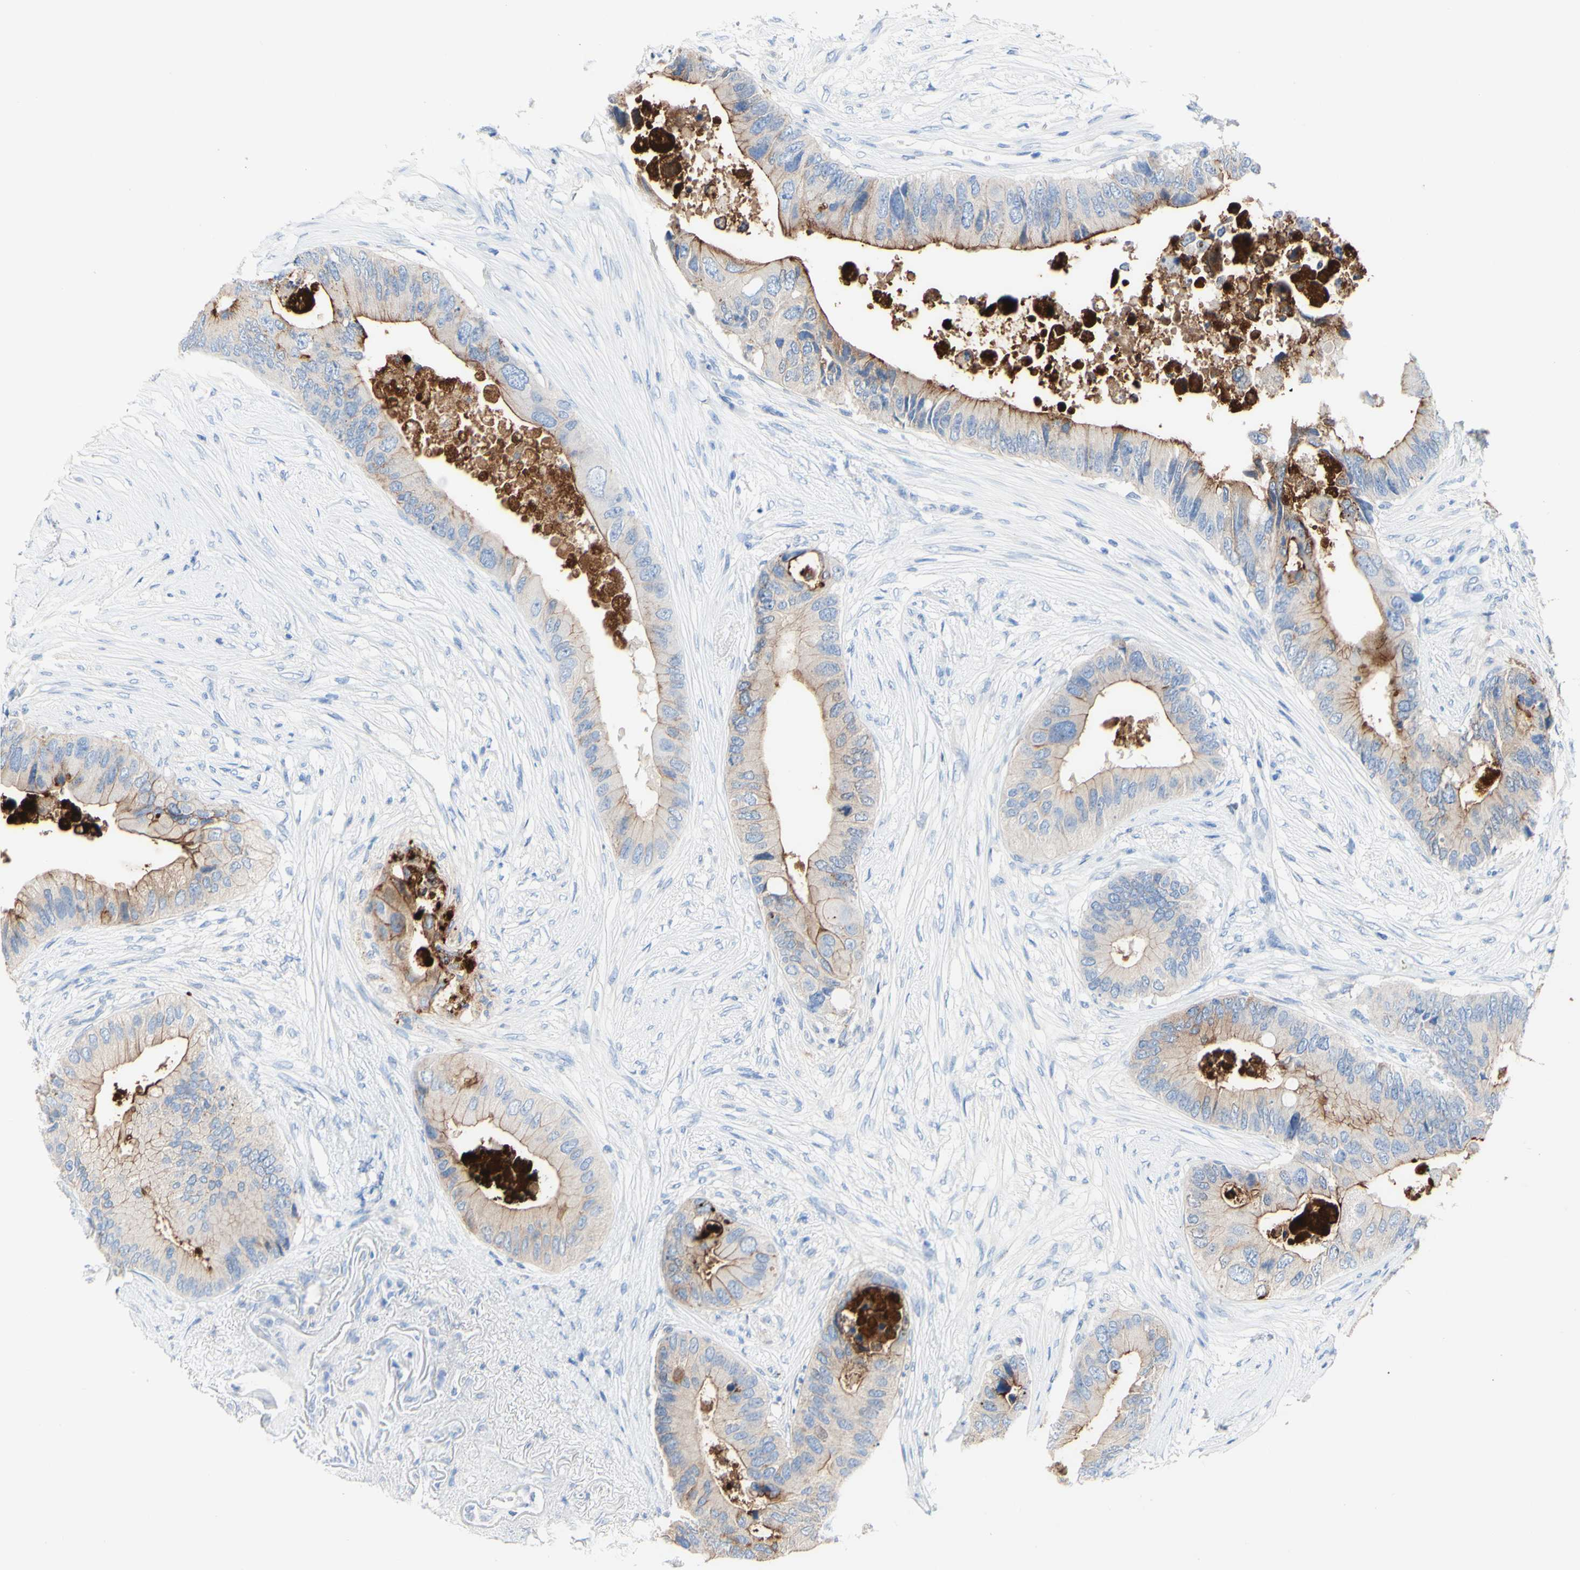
{"staining": {"intensity": "strong", "quantity": "<25%", "location": "cytoplasmic/membranous"}, "tissue": "colorectal cancer", "cell_type": "Tumor cells", "image_type": "cancer", "snomed": [{"axis": "morphology", "description": "Adenocarcinoma, NOS"}, {"axis": "topography", "description": "Colon"}], "caption": "Immunohistochemical staining of human colorectal adenocarcinoma reveals medium levels of strong cytoplasmic/membranous expression in approximately <25% of tumor cells.", "gene": "DSC2", "patient": {"sex": "male", "age": 71}}